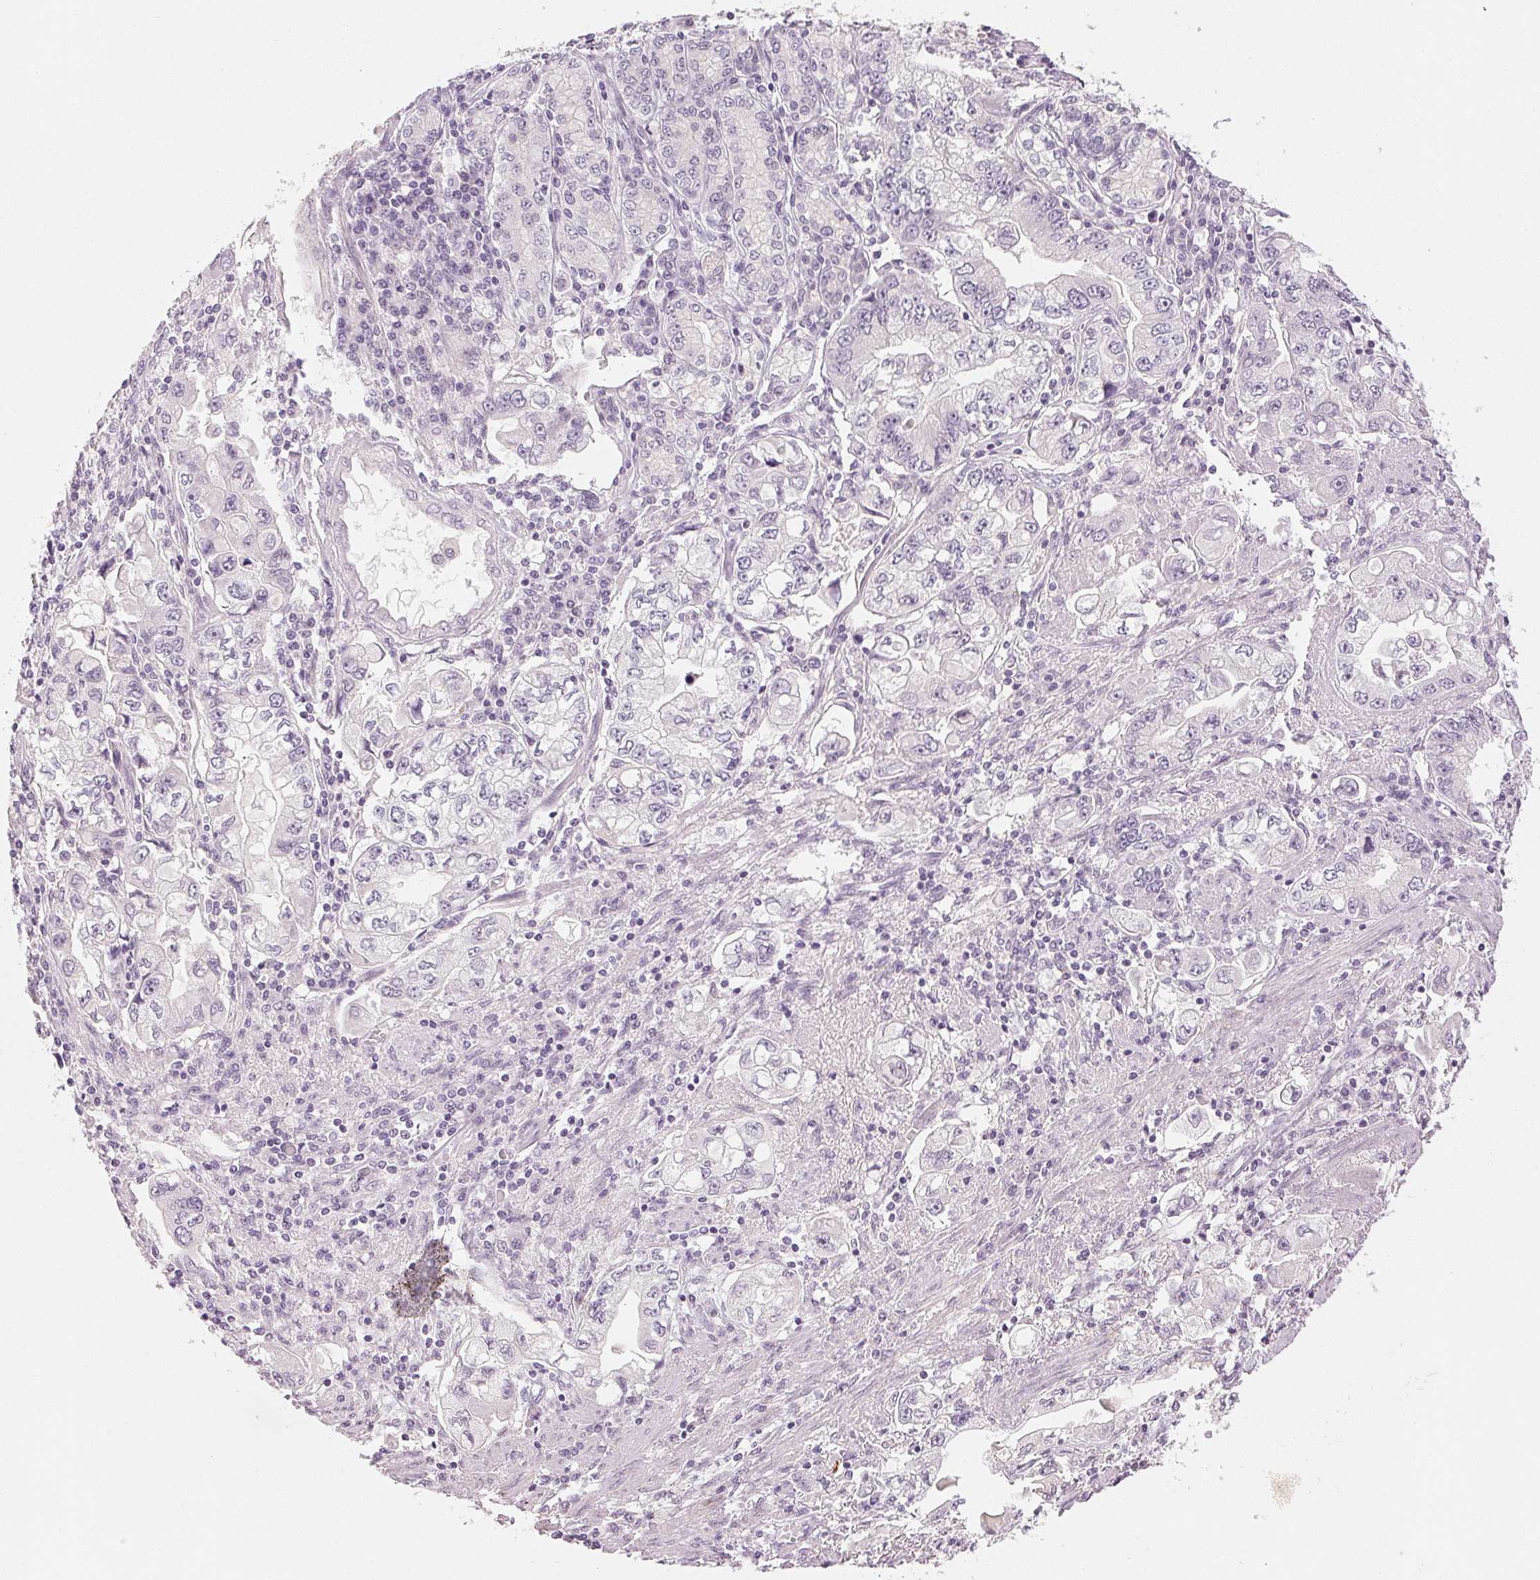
{"staining": {"intensity": "negative", "quantity": "none", "location": "none"}, "tissue": "stomach cancer", "cell_type": "Tumor cells", "image_type": "cancer", "snomed": [{"axis": "morphology", "description": "Adenocarcinoma, NOS"}, {"axis": "topography", "description": "Stomach, lower"}], "caption": "This is a photomicrograph of immunohistochemistry staining of adenocarcinoma (stomach), which shows no staining in tumor cells. Nuclei are stained in blue.", "gene": "MAP1LC3A", "patient": {"sex": "female", "age": 93}}